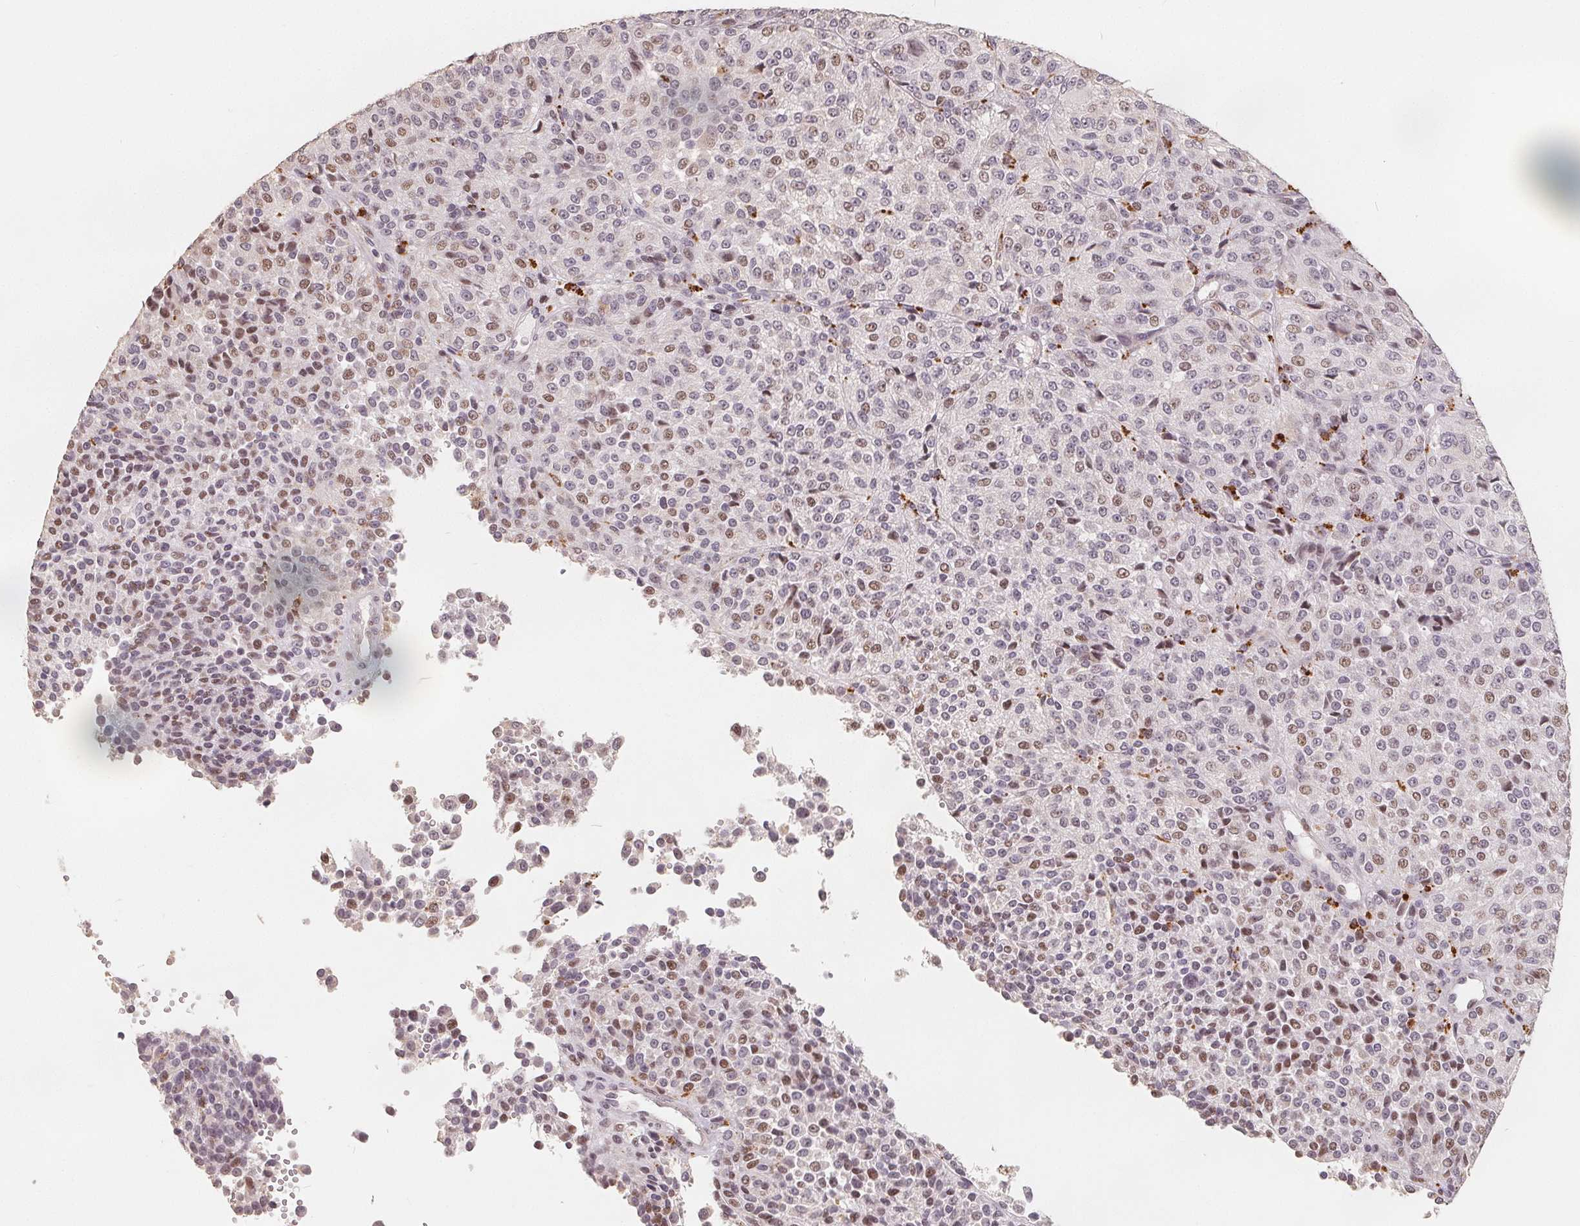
{"staining": {"intensity": "weak", "quantity": "<25%", "location": "nuclear"}, "tissue": "melanoma", "cell_type": "Tumor cells", "image_type": "cancer", "snomed": [{"axis": "morphology", "description": "Malignant melanoma, Metastatic site"}, {"axis": "topography", "description": "Brain"}], "caption": "Tumor cells show no significant protein positivity in melanoma.", "gene": "CCDC138", "patient": {"sex": "female", "age": 56}}